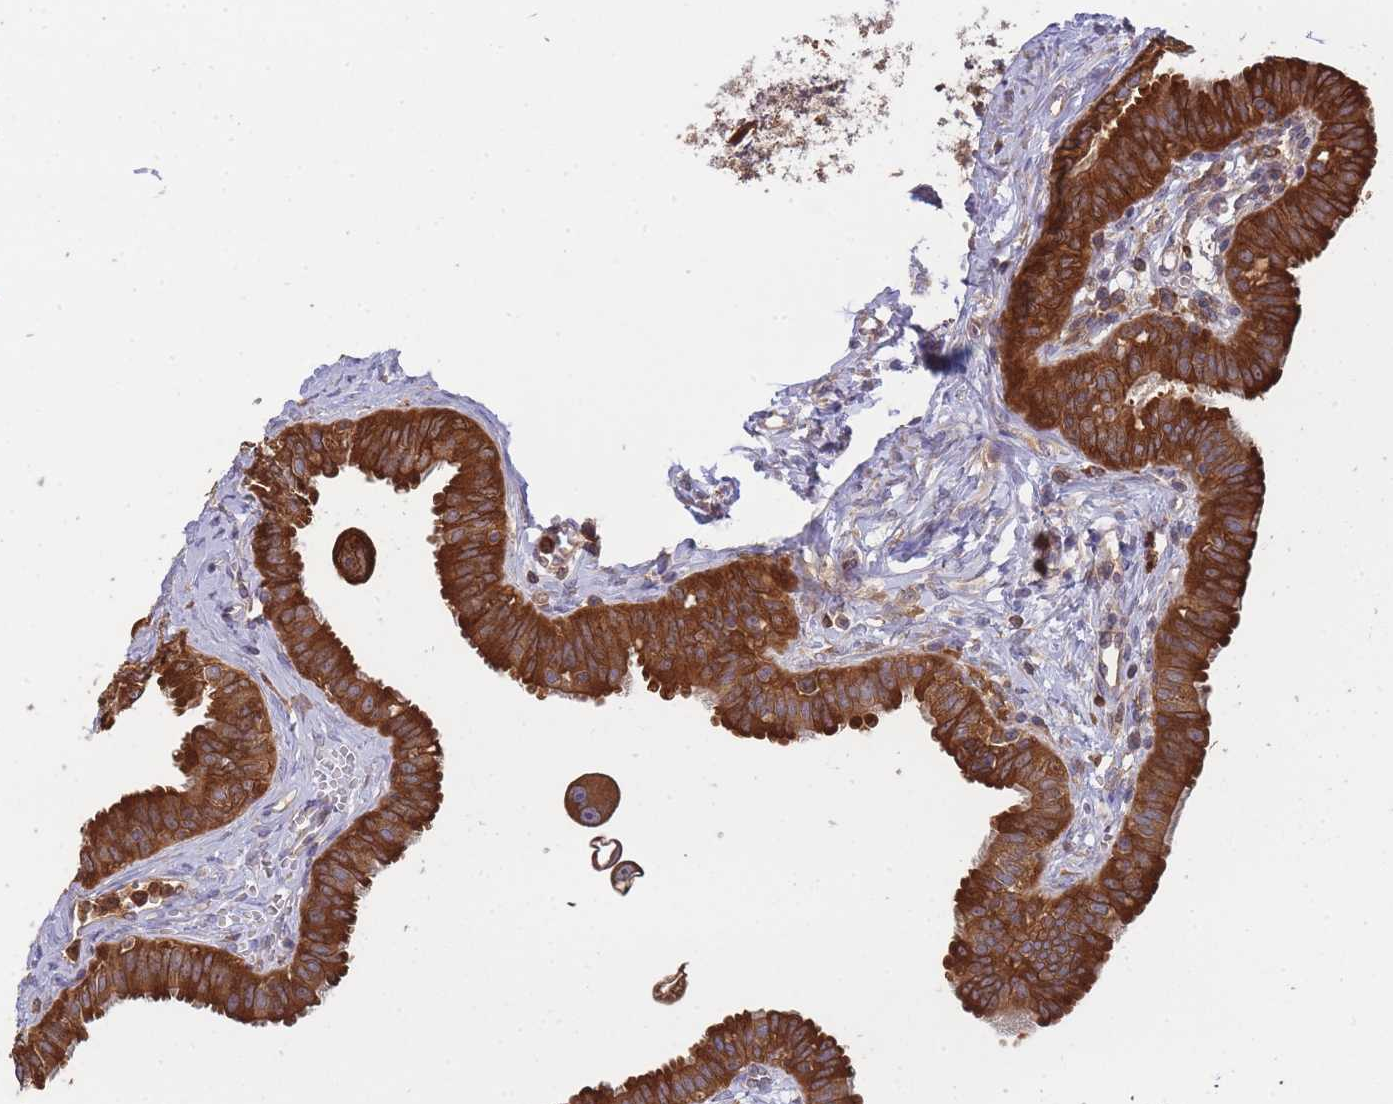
{"staining": {"intensity": "strong", "quantity": ">75%", "location": "cytoplasmic/membranous"}, "tissue": "fallopian tube", "cell_type": "Glandular cells", "image_type": "normal", "snomed": [{"axis": "morphology", "description": "Normal tissue, NOS"}, {"axis": "morphology", "description": "Carcinoma, NOS"}, {"axis": "topography", "description": "Fallopian tube"}, {"axis": "topography", "description": "Ovary"}], "caption": "The immunohistochemical stain highlights strong cytoplasmic/membranous positivity in glandular cells of normal fallopian tube. (DAB (3,3'-diaminobenzidine) IHC, brown staining for protein, blue staining for nuclei).", "gene": "SLC4A9", "patient": {"sex": "female", "age": 59}}